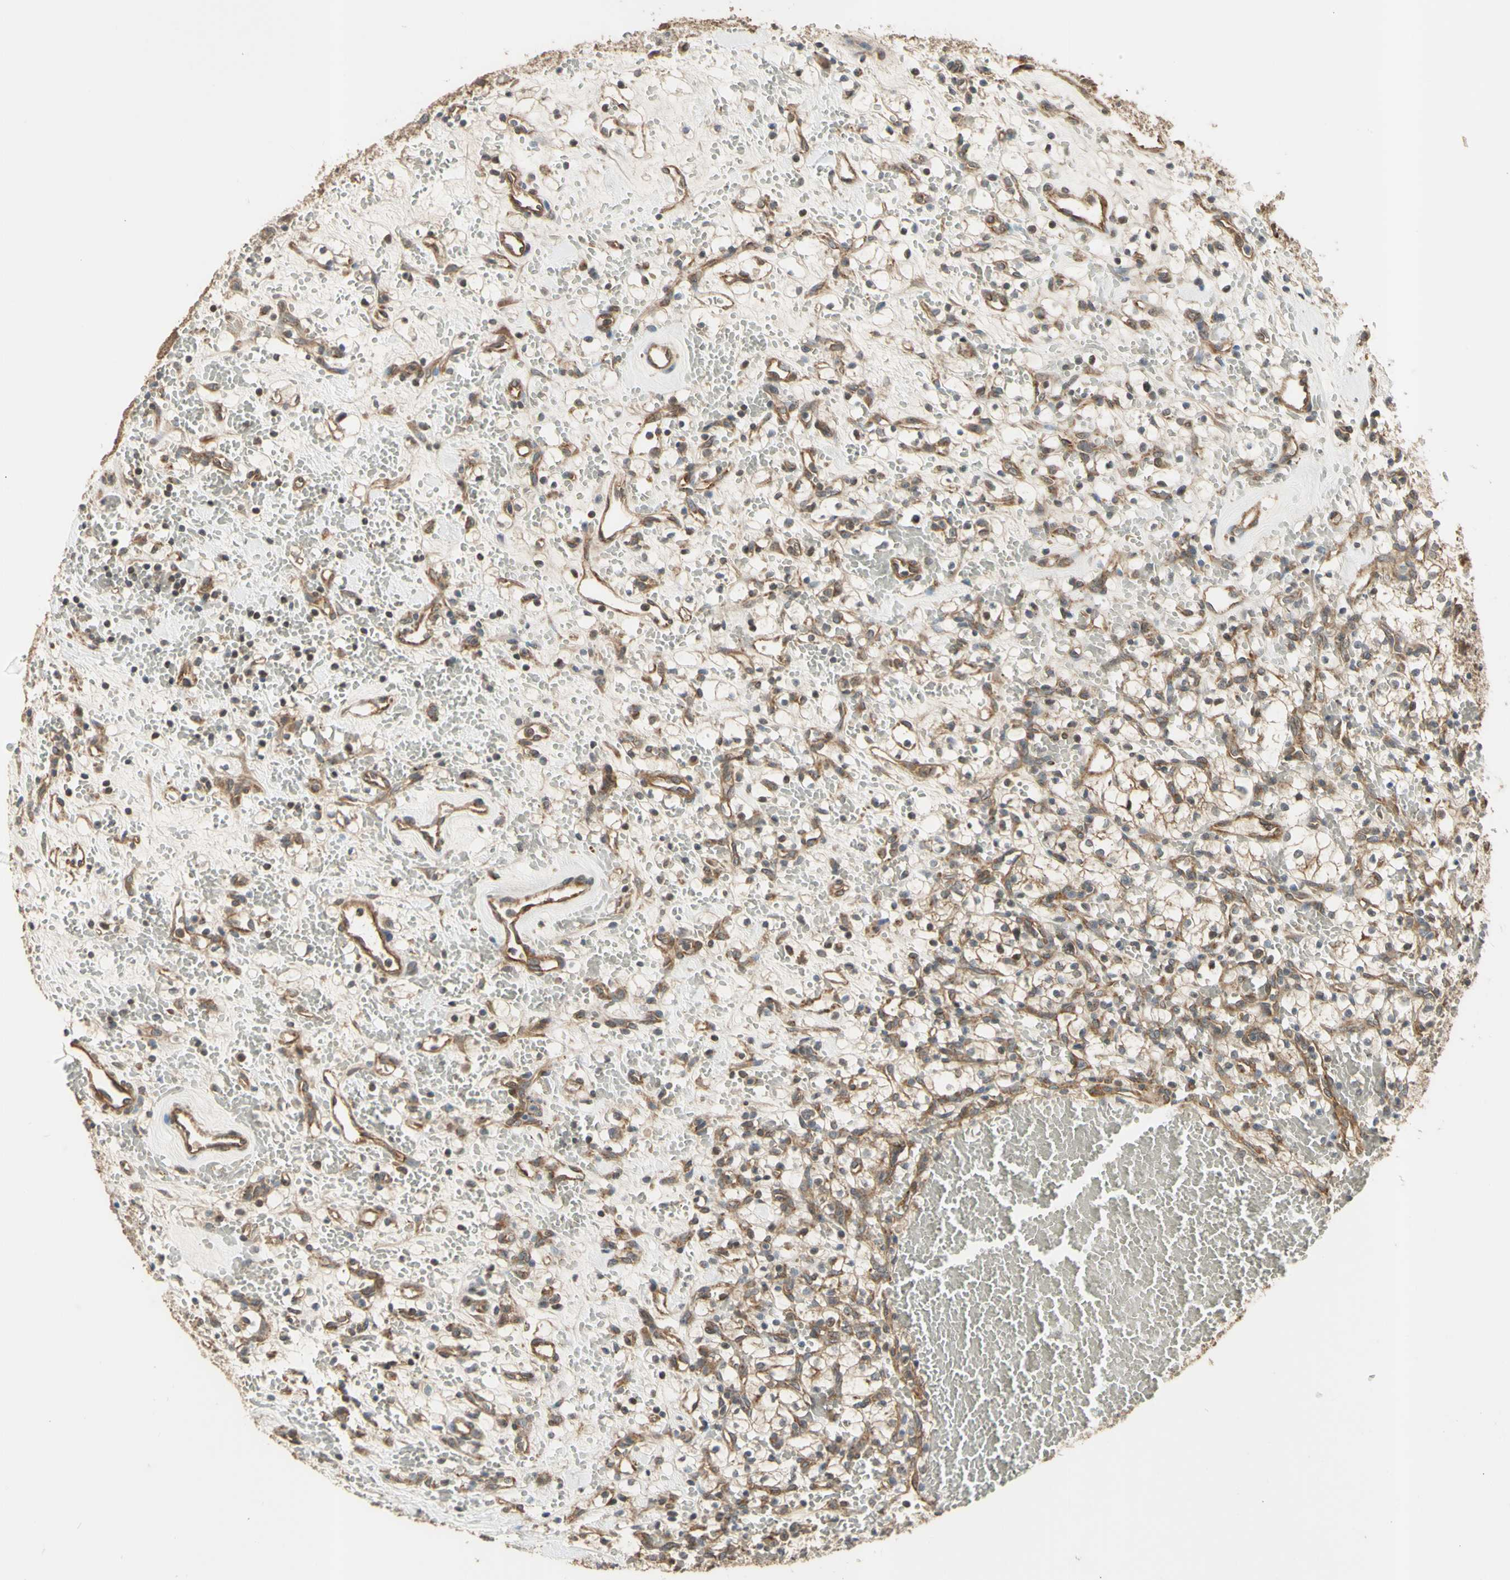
{"staining": {"intensity": "moderate", "quantity": "25%-75%", "location": "cytoplasmic/membranous"}, "tissue": "renal cancer", "cell_type": "Tumor cells", "image_type": "cancer", "snomed": [{"axis": "morphology", "description": "Adenocarcinoma, NOS"}, {"axis": "topography", "description": "Kidney"}], "caption": "Protein positivity by immunohistochemistry reveals moderate cytoplasmic/membranous positivity in approximately 25%-75% of tumor cells in renal cancer (adenocarcinoma).", "gene": "EFNB2", "patient": {"sex": "female", "age": 60}}